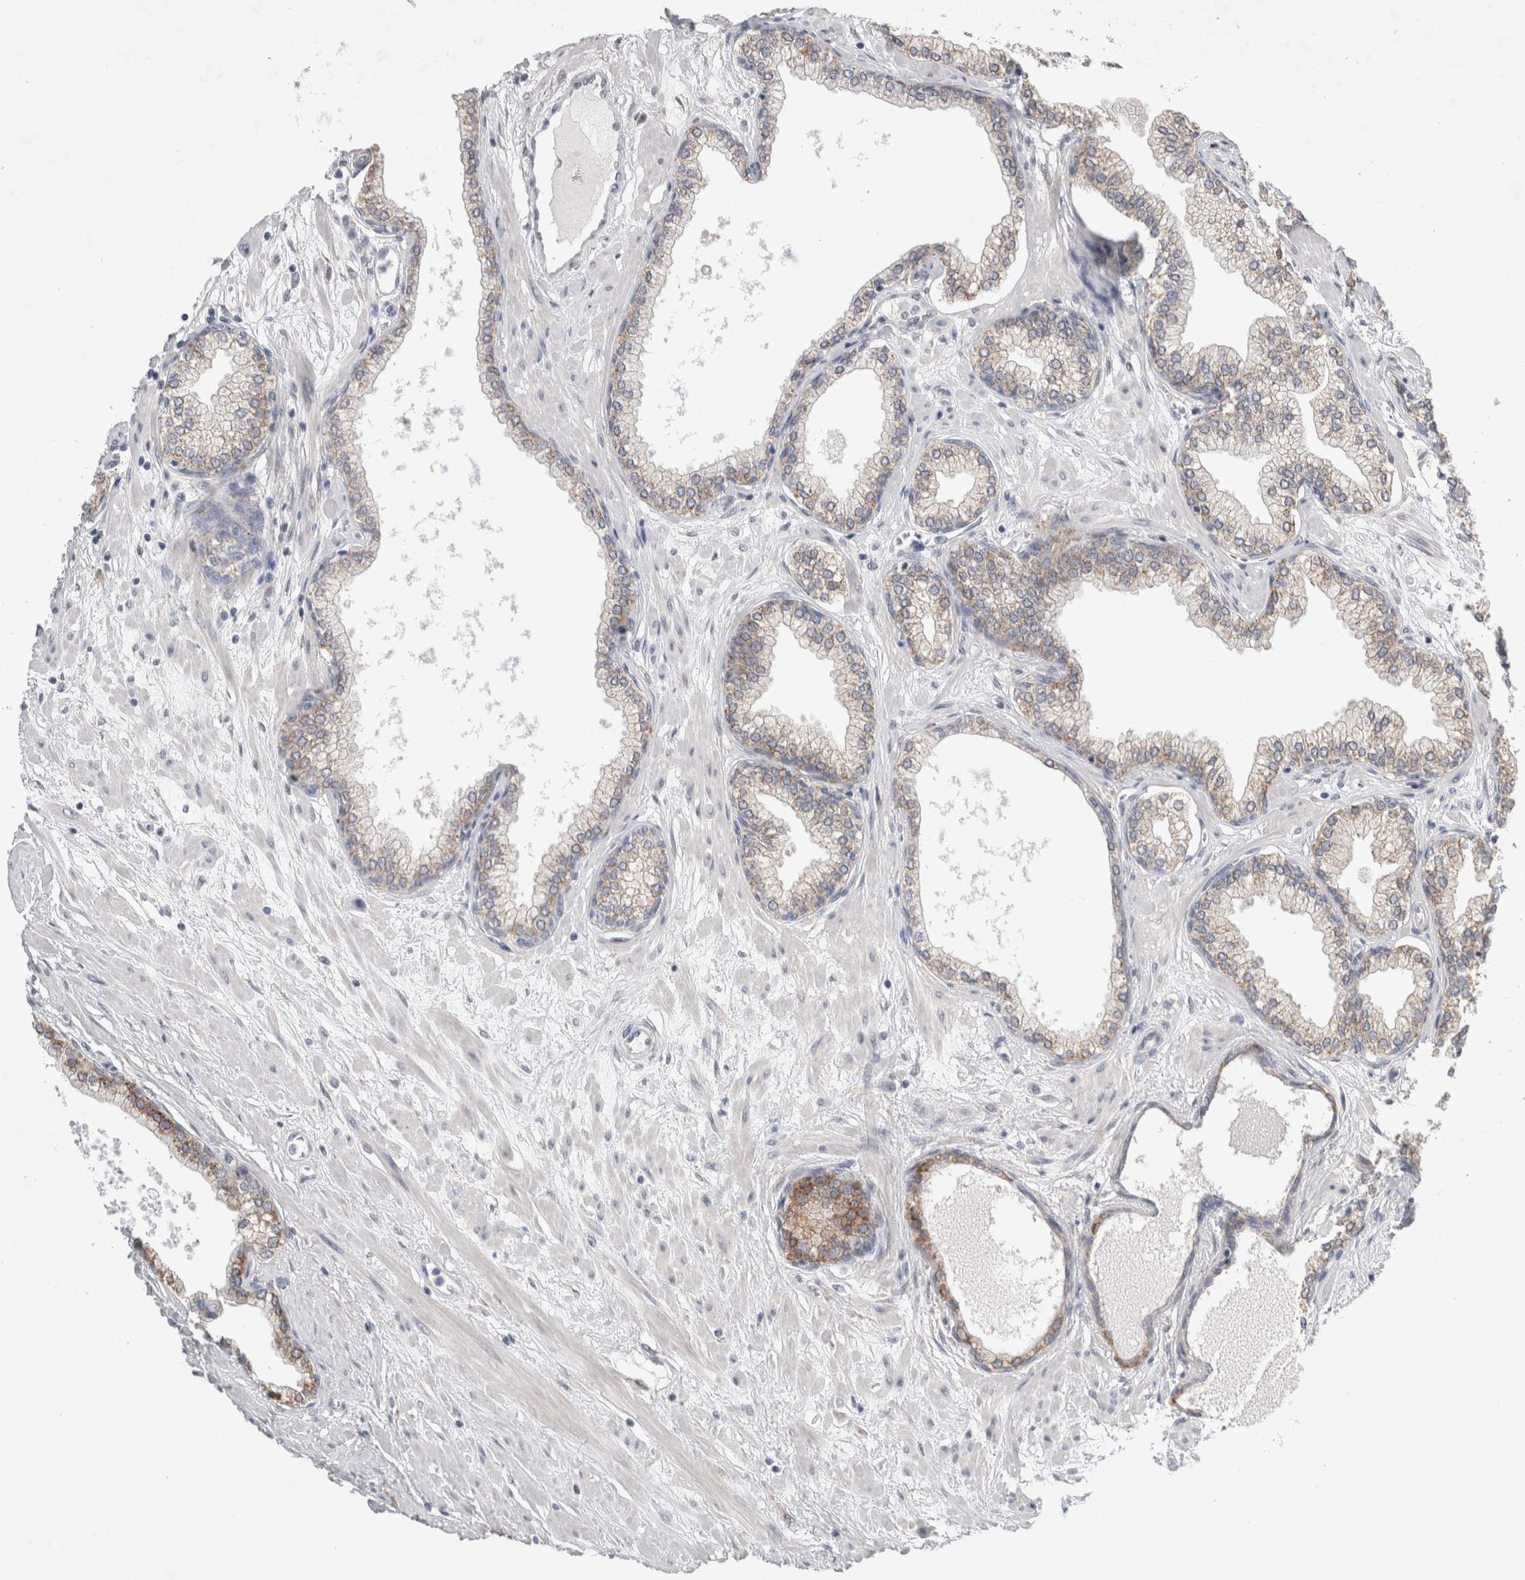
{"staining": {"intensity": "moderate", "quantity": "25%-75%", "location": "cytoplasmic/membranous"}, "tissue": "prostate", "cell_type": "Glandular cells", "image_type": "normal", "snomed": [{"axis": "morphology", "description": "Normal tissue, NOS"}, {"axis": "morphology", "description": "Urothelial carcinoma, Low grade"}, {"axis": "topography", "description": "Urinary bladder"}, {"axis": "topography", "description": "Prostate"}], "caption": "This photomicrograph reveals IHC staining of unremarkable prostate, with medium moderate cytoplasmic/membranous expression in approximately 25%-75% of glandular cells.", "gene": "TRMT9B", "patient": {"sex": "male", "age": 60}}